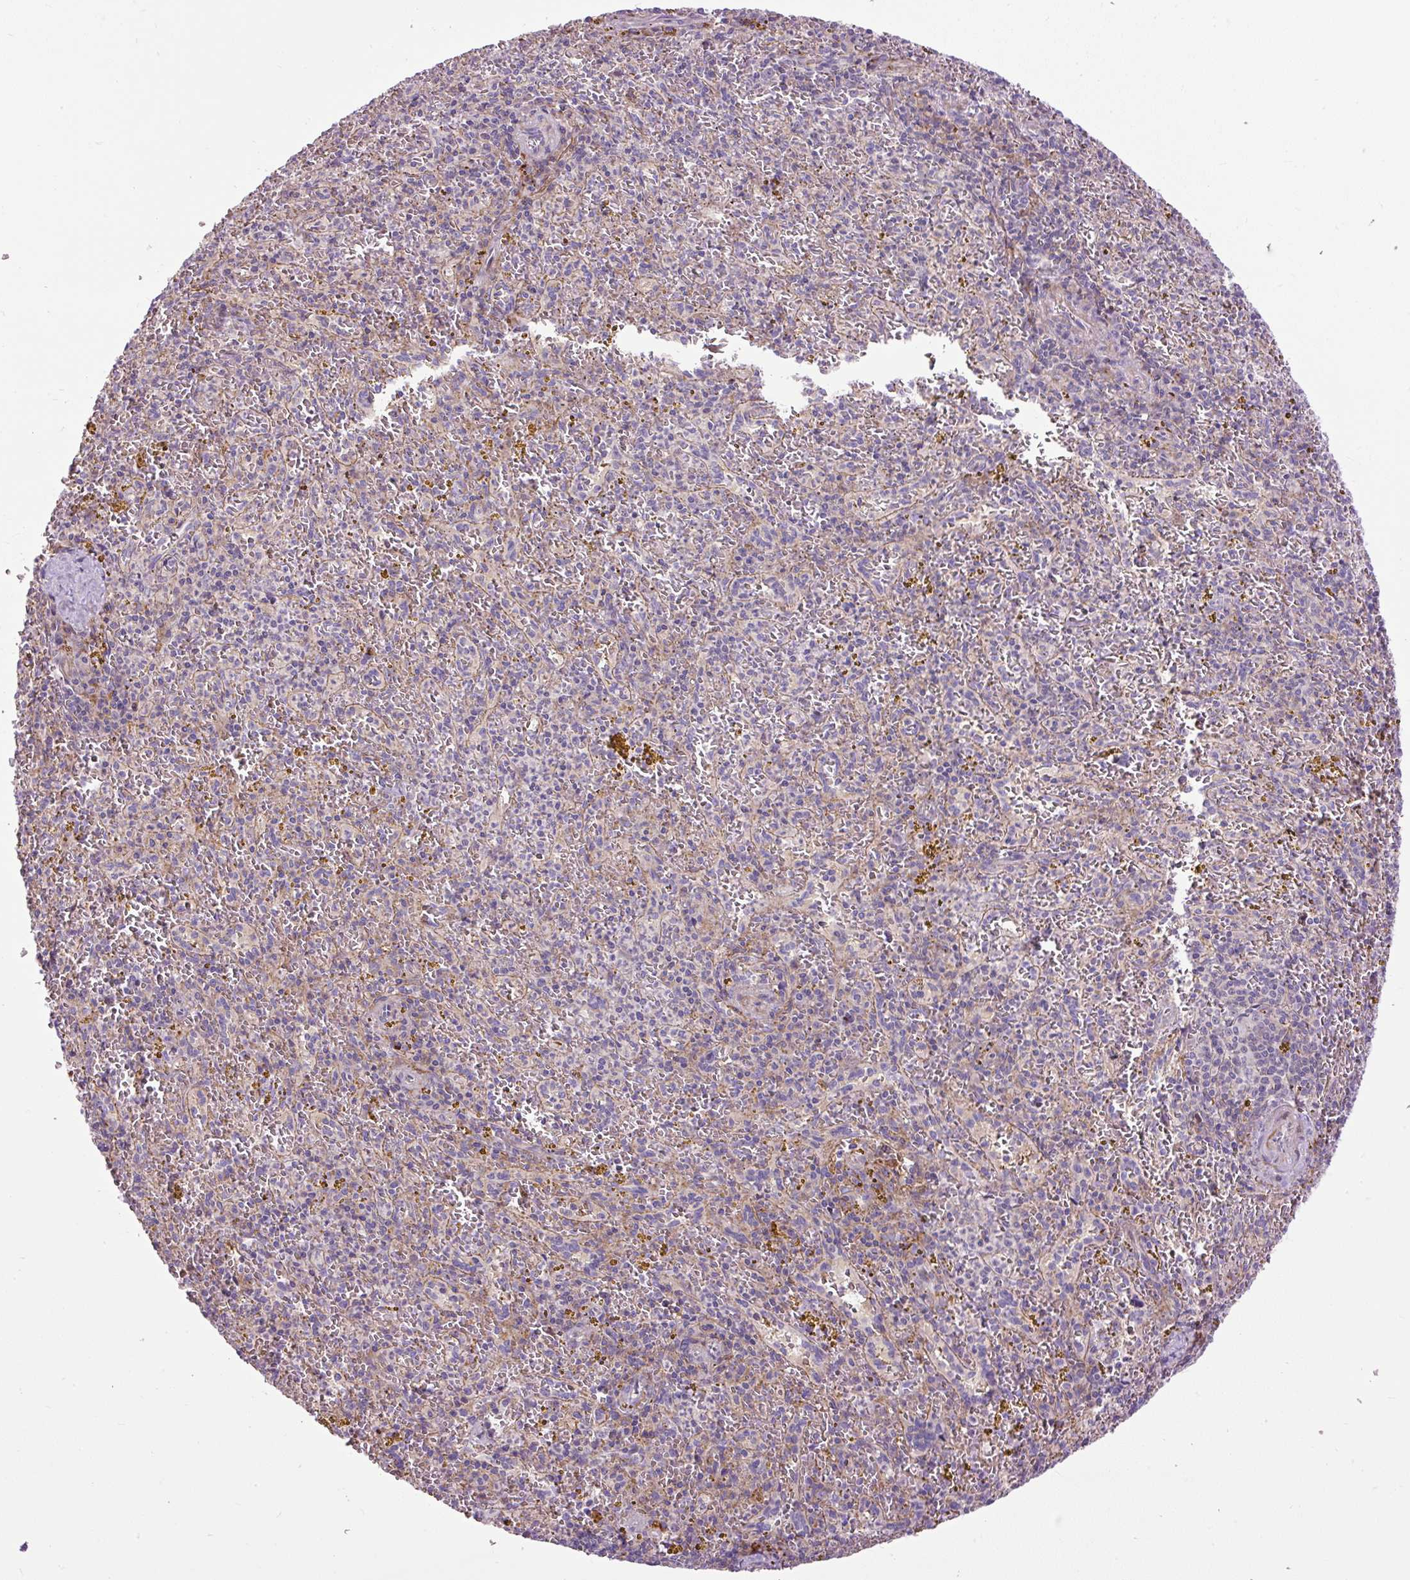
{"staining": {"intensity": "negative", "quantity": "none", "location": "none"}, "tissue": "spleen", "cell_type": "Cells in red pulp", "image_type": "normal", "snomed": [{"axis": "morphology", "description": "Normal tissue, NOS"}, {"axis": "topography", "description": "Spleen"}], "caption": "A high-resolution micrograph shows immunohistochemistry (IHC) staining of normal spleen, which displays no significant staining in cells in red pulp. The staining is performed using DAB brown chromogen with nuclei counter-stained in using hematoxylin.", "gene": "ZNF197", "patient": {"sex": "male", "age": 57}}